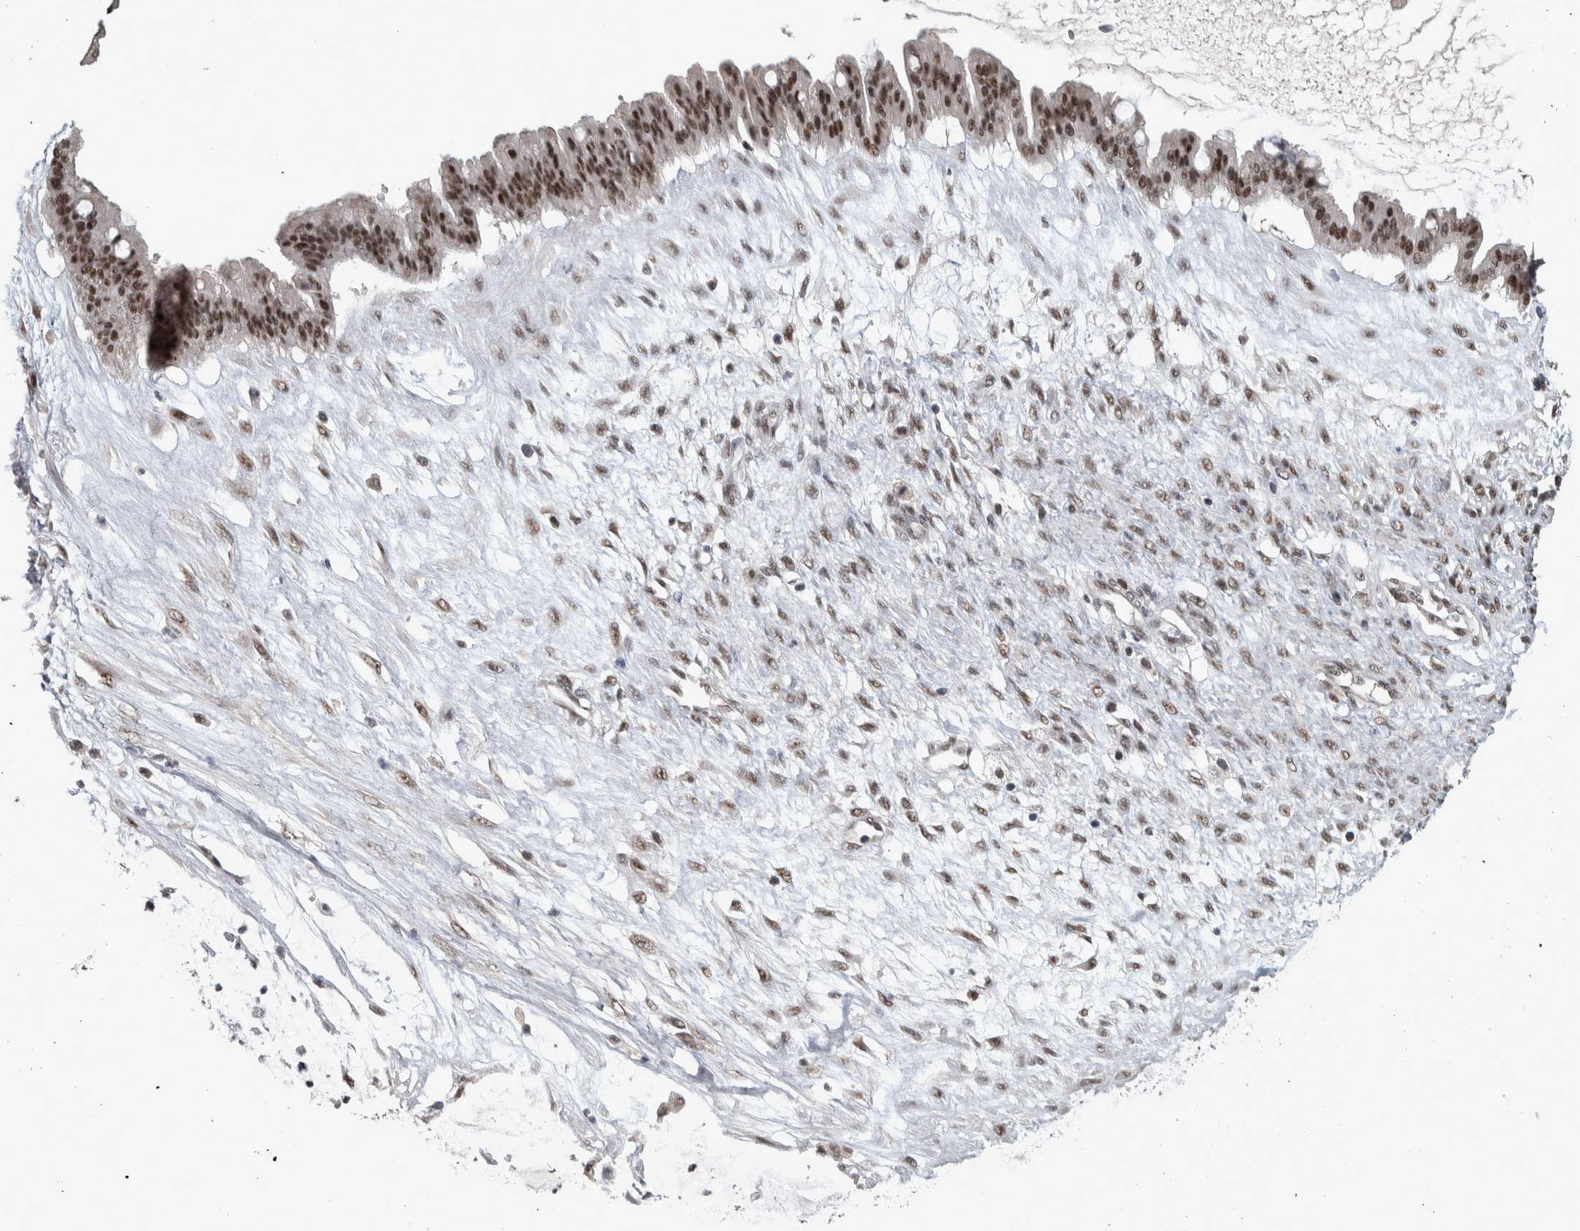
{"staining": {"intensity": "strong", "quantity": ">75%", "location": "nuclear"}, "tissue": "ovarian cancer", "cell_type": "Tumor cells", "image_type": "cancer", "snomed": [{"axis": "morphology", "description": "Cystadenocarcinoma, mucinous, NOS"}, {"axis": "topography", "description": "Ovary"}], "caption": "This is an image of immunohistochemistry (IHC) staining of mucinous cystadenocarcinoma (ovarian), which shows strong expression in the nuclear of tumor cells.", "gene": "DDX42", "patient": {"sex": "female", "age": 73}}